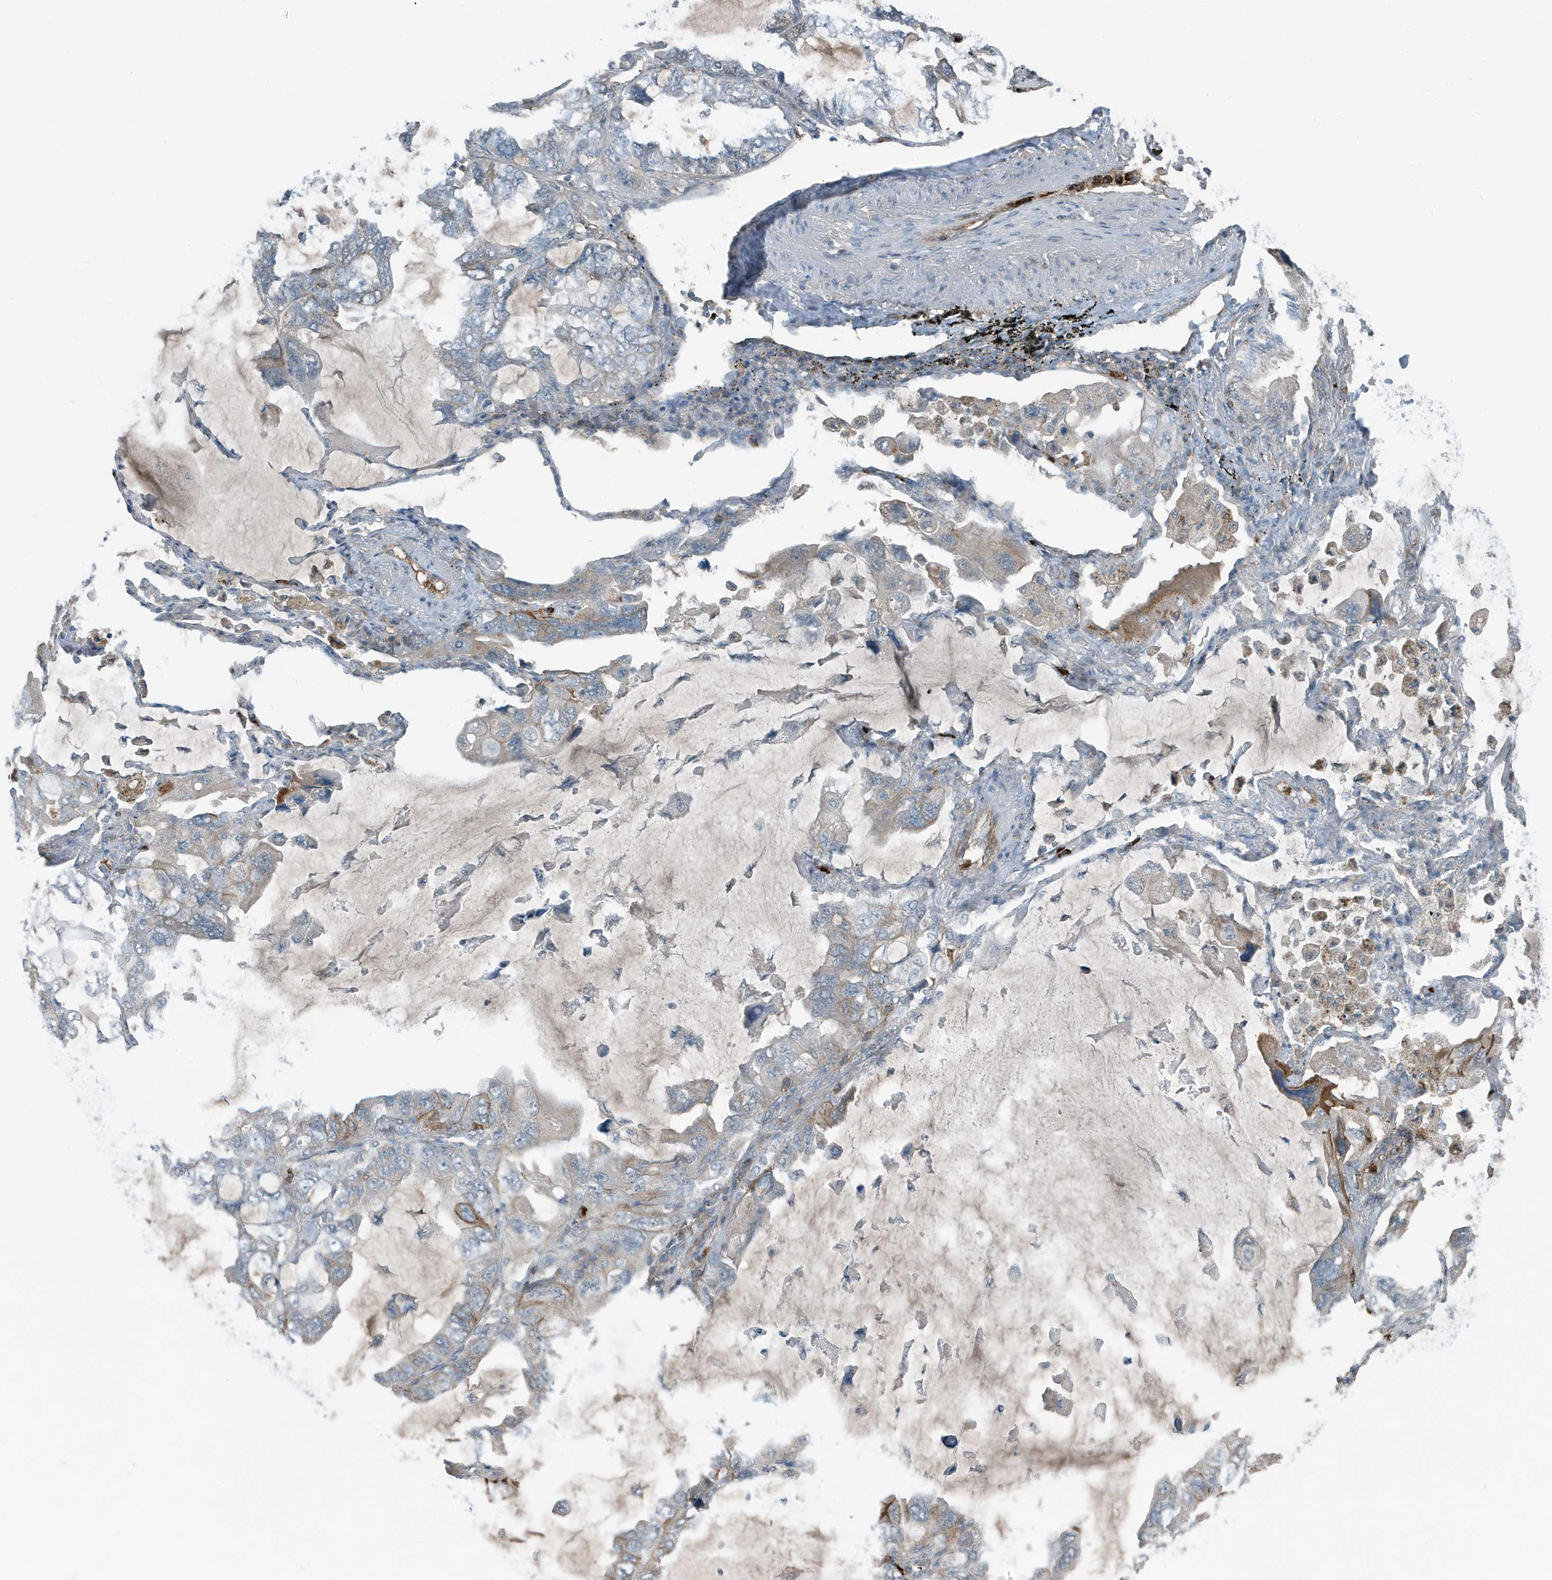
{"staining": {"intensity": "moderate", "quantity": "<25%", "location": "cytoplasmic/membranous"}, "tissue": "lung cancer", "cell_type": "Tumor cells", "image_type": "cancer", "snomed": [{"axis": "morphology", "description": "Squamous cell carcinoma, NOS"}, {"axis": "topography", "description": "Lung"}], "caption": "Immunohistochemistry staining of lung cancer (squamous cell carcinoma), which demonstrates low levels of moderate cytoplasmic/membranous staining in about <25% of tumor cells indicating moderate cytoplasmic/membranous protein staining. The staining was performed using DAB (3,3'-diaminobenzidine) (brown) for protein detection and nuclei were counterstained in hematoxylin (blue).", "gene": "DAPP1", "patient": {"sex": "female", "age": 73}}